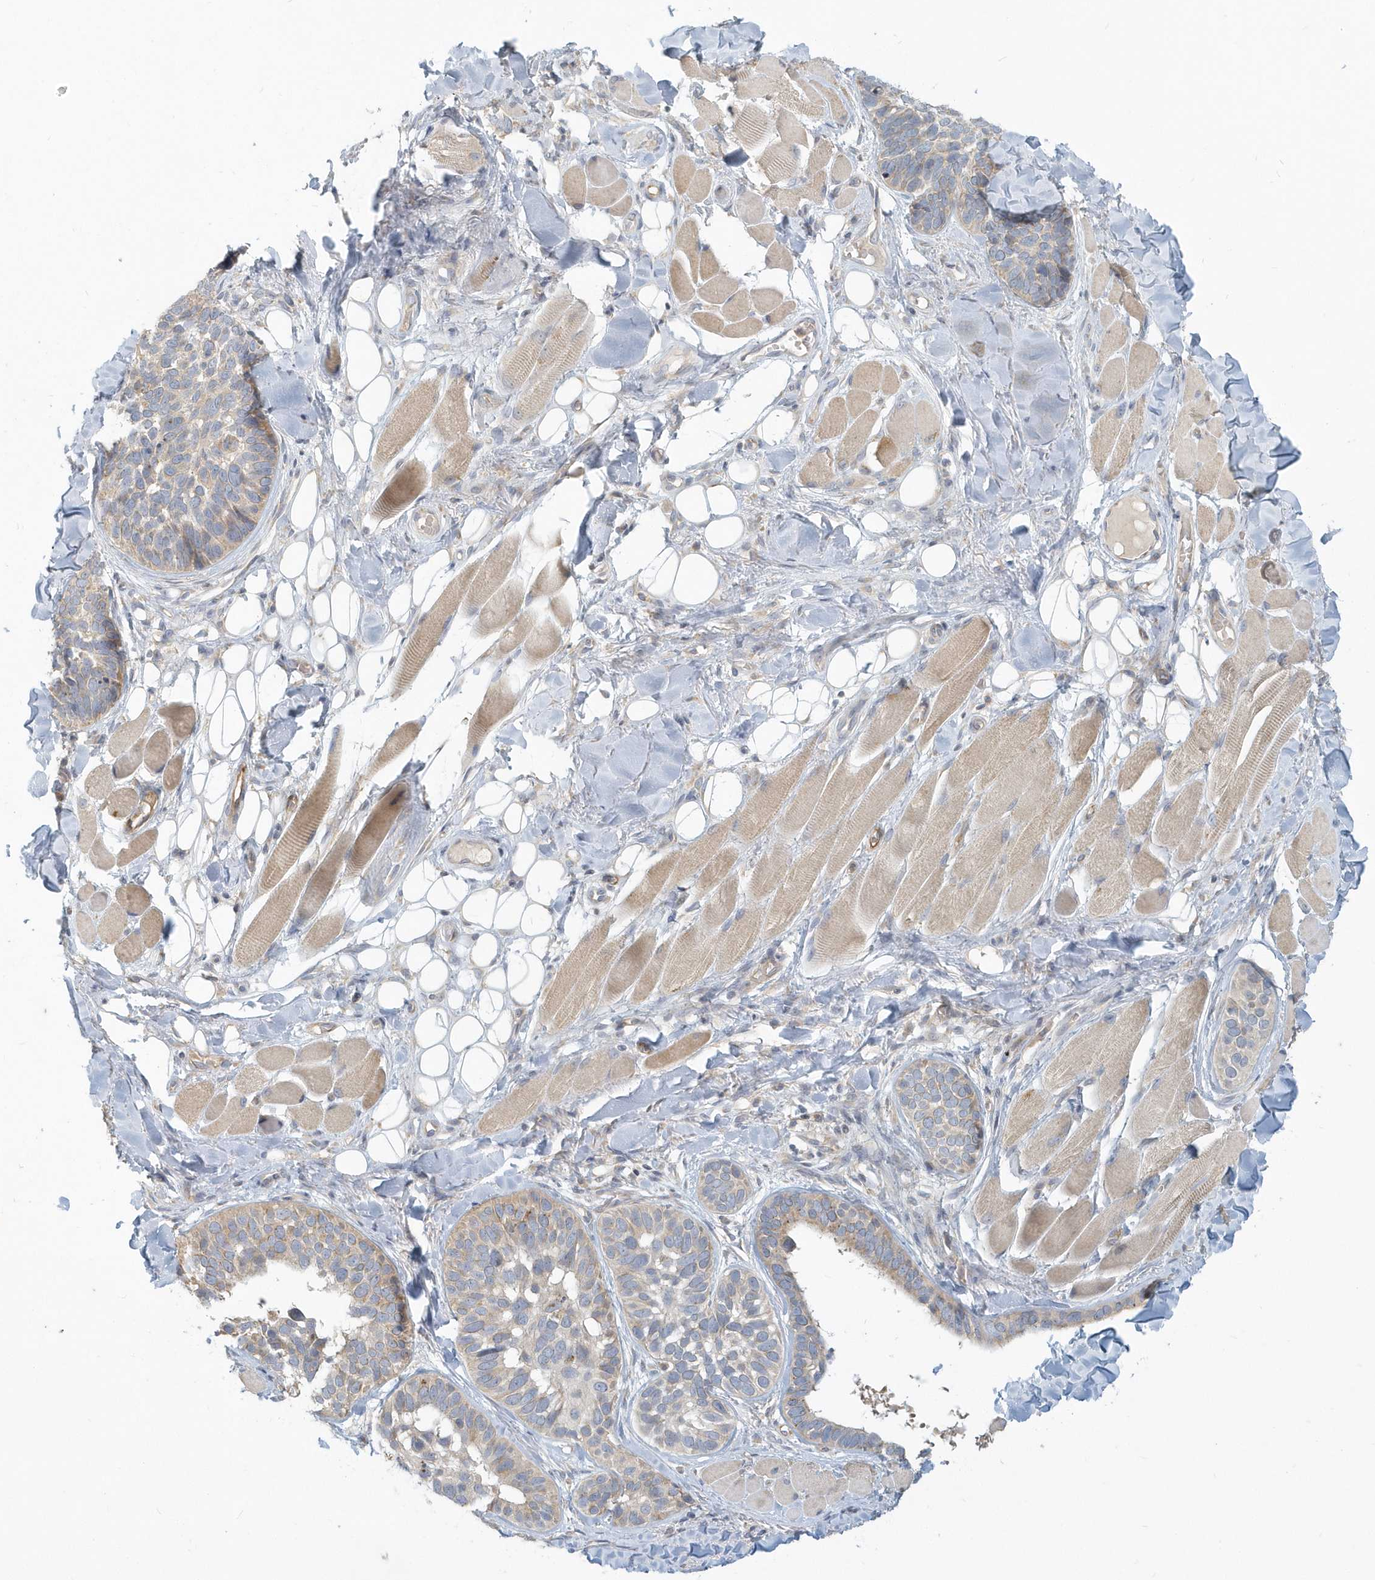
{"staining": {"intensity": "weak", "quantity": "25%-75%", "location": "cytoplasmic/membranous"}, "tissue": "skin cancer", "cell_type": "Tumor cells", "image_type": "cancer", "snomed": [{"axis": "morphology", "description": "Basal cell carcinoma"}, {"axis": "topography", "description": "Skin"}], "caption": "Approximately 25%-75% of tumor cells in human skin cancer exhibit weak cytoplasmic/membranous protein expression as visualized by brown immunohistochemical staining.", "gene": "NAPB", "patient": {"sex": "male", "age": 62}}